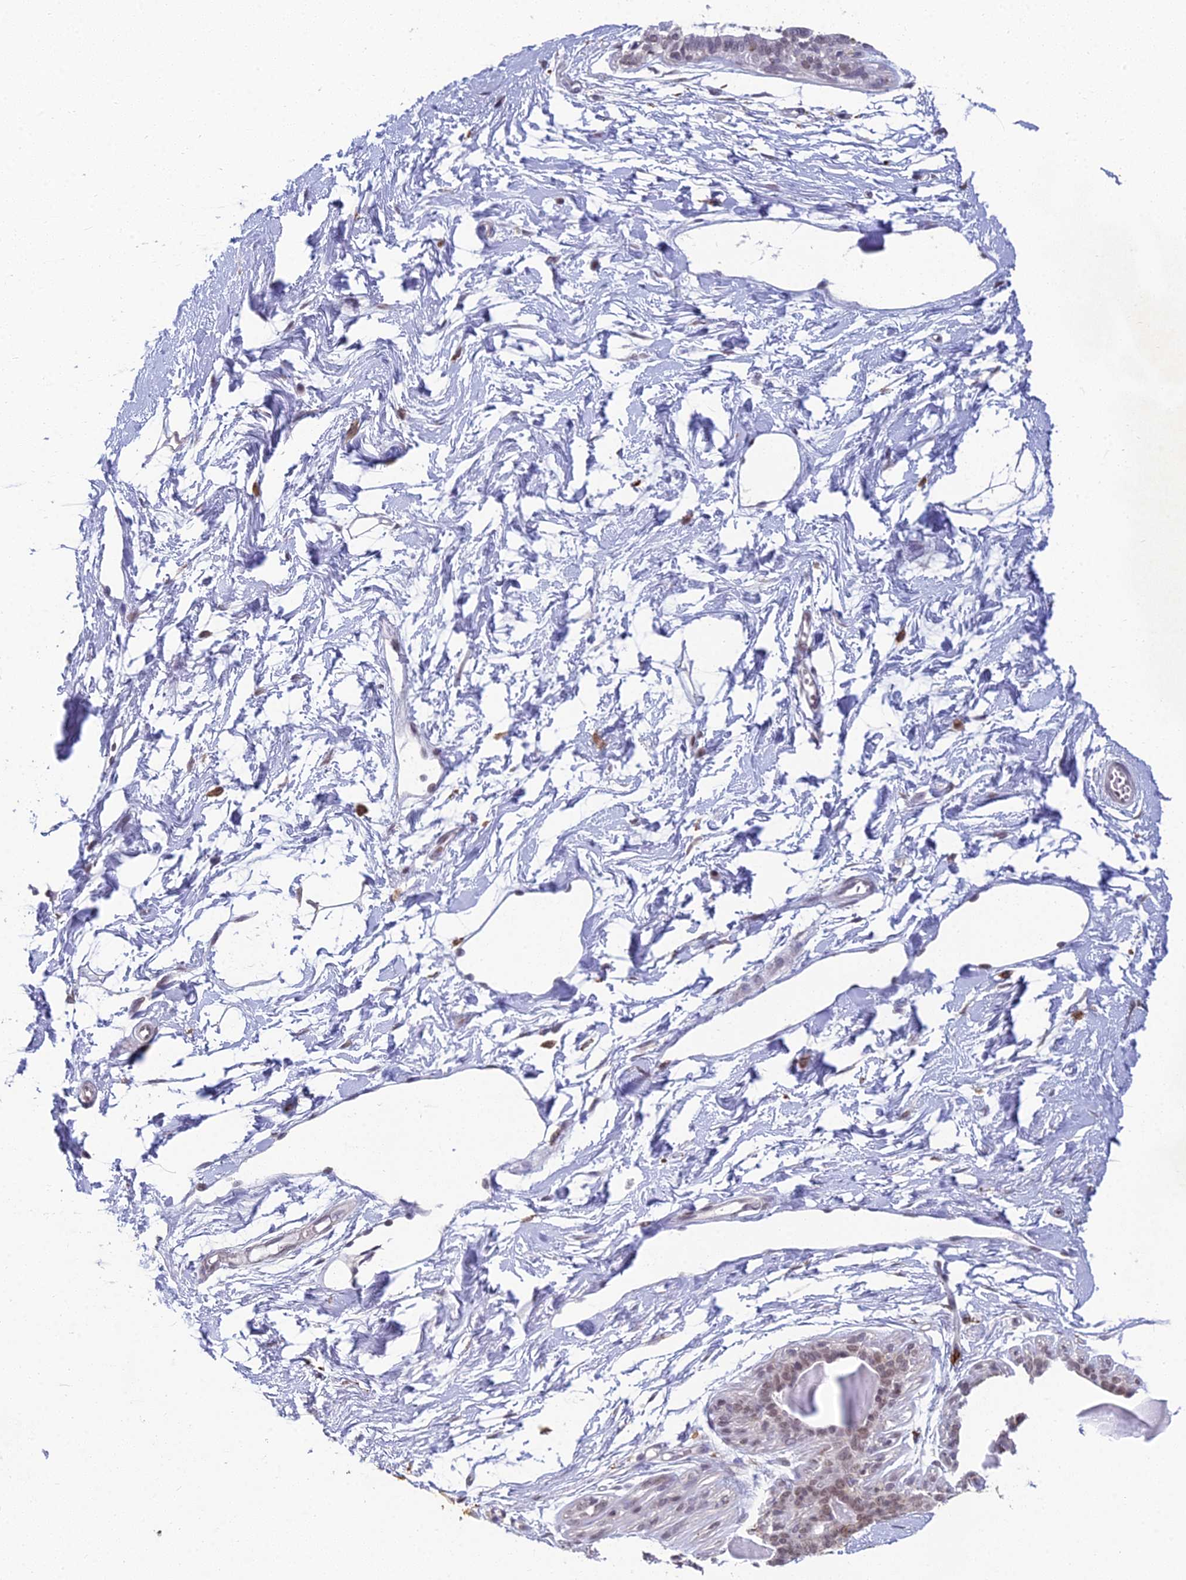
{"staining": {"intensity": "moderate", "quantity": ">75%", "location": "nuclear"}, "tissue": "breast", "cell_type": "Adipocytes", "image_type": "normal", "snomed": [{"axis": "morphology", "description": "Normal tissue, NOS"}, {"axis": "topography", "description": "Breast"}], "caption": "This is an image of IHC staining of benign breast, which shows moderate staining in the nuclear of adipocytes.", "gene": "ABHD17A", "patient": {"sex": "female", "age": 45}}